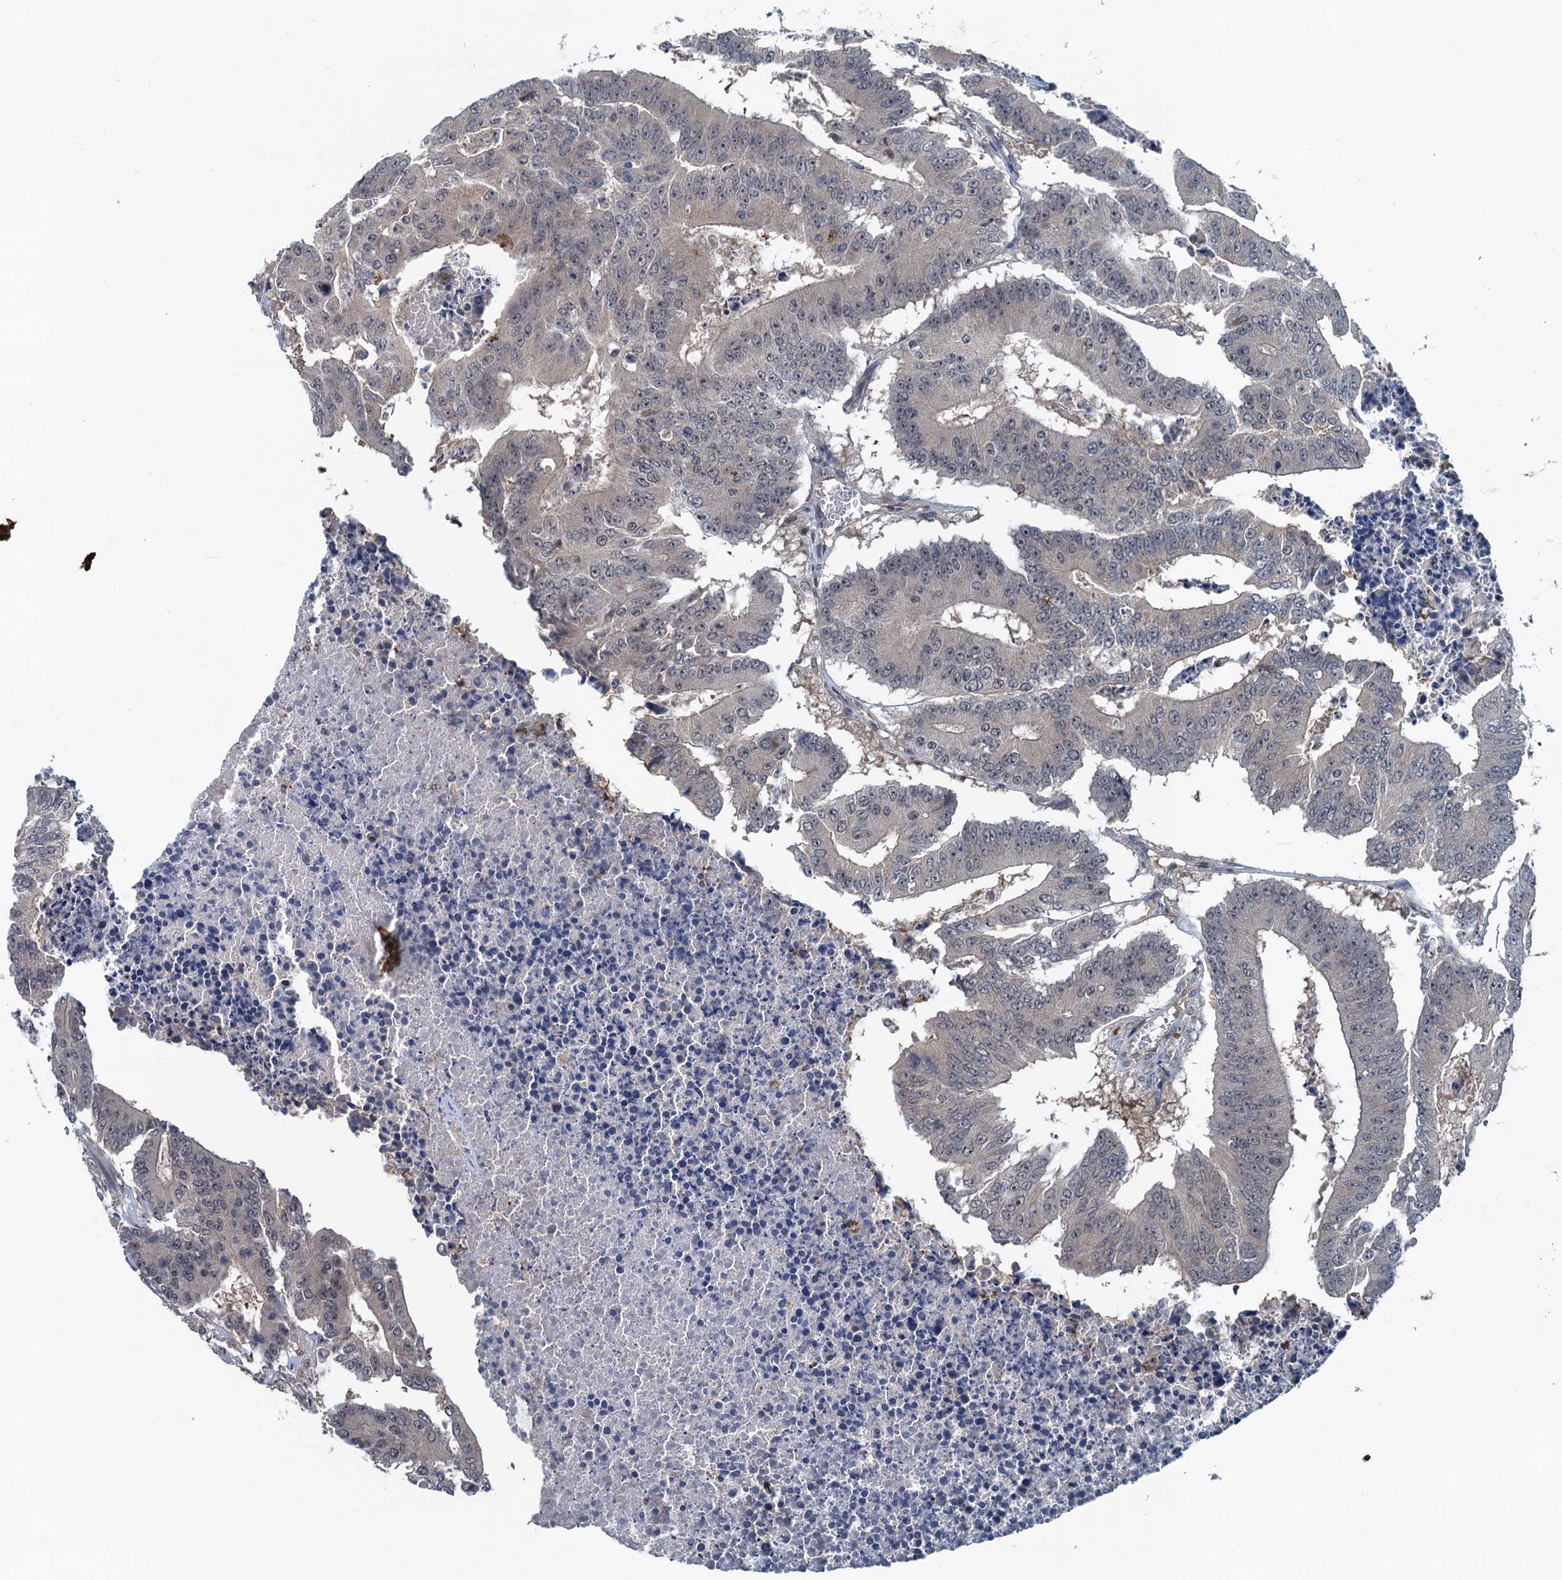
{"staining": {"intensity": "negative", "quantity": "none", "location": "none"}, "tissue": "colorectal cancer", "cell_type": "Tumor cells", "image_type": "cancer", "snomed": [{"axis": "morphology", "description": "Adenocarcinoma, NOS"}, {"axis": "topography", "description": "Colon"}], "caption": "An image of colorectal cancer stained for a protein demonstrates no brown staining in tumor cells.", "gene": "RNF165", "patient": {"sex": "male", "age": 87}}